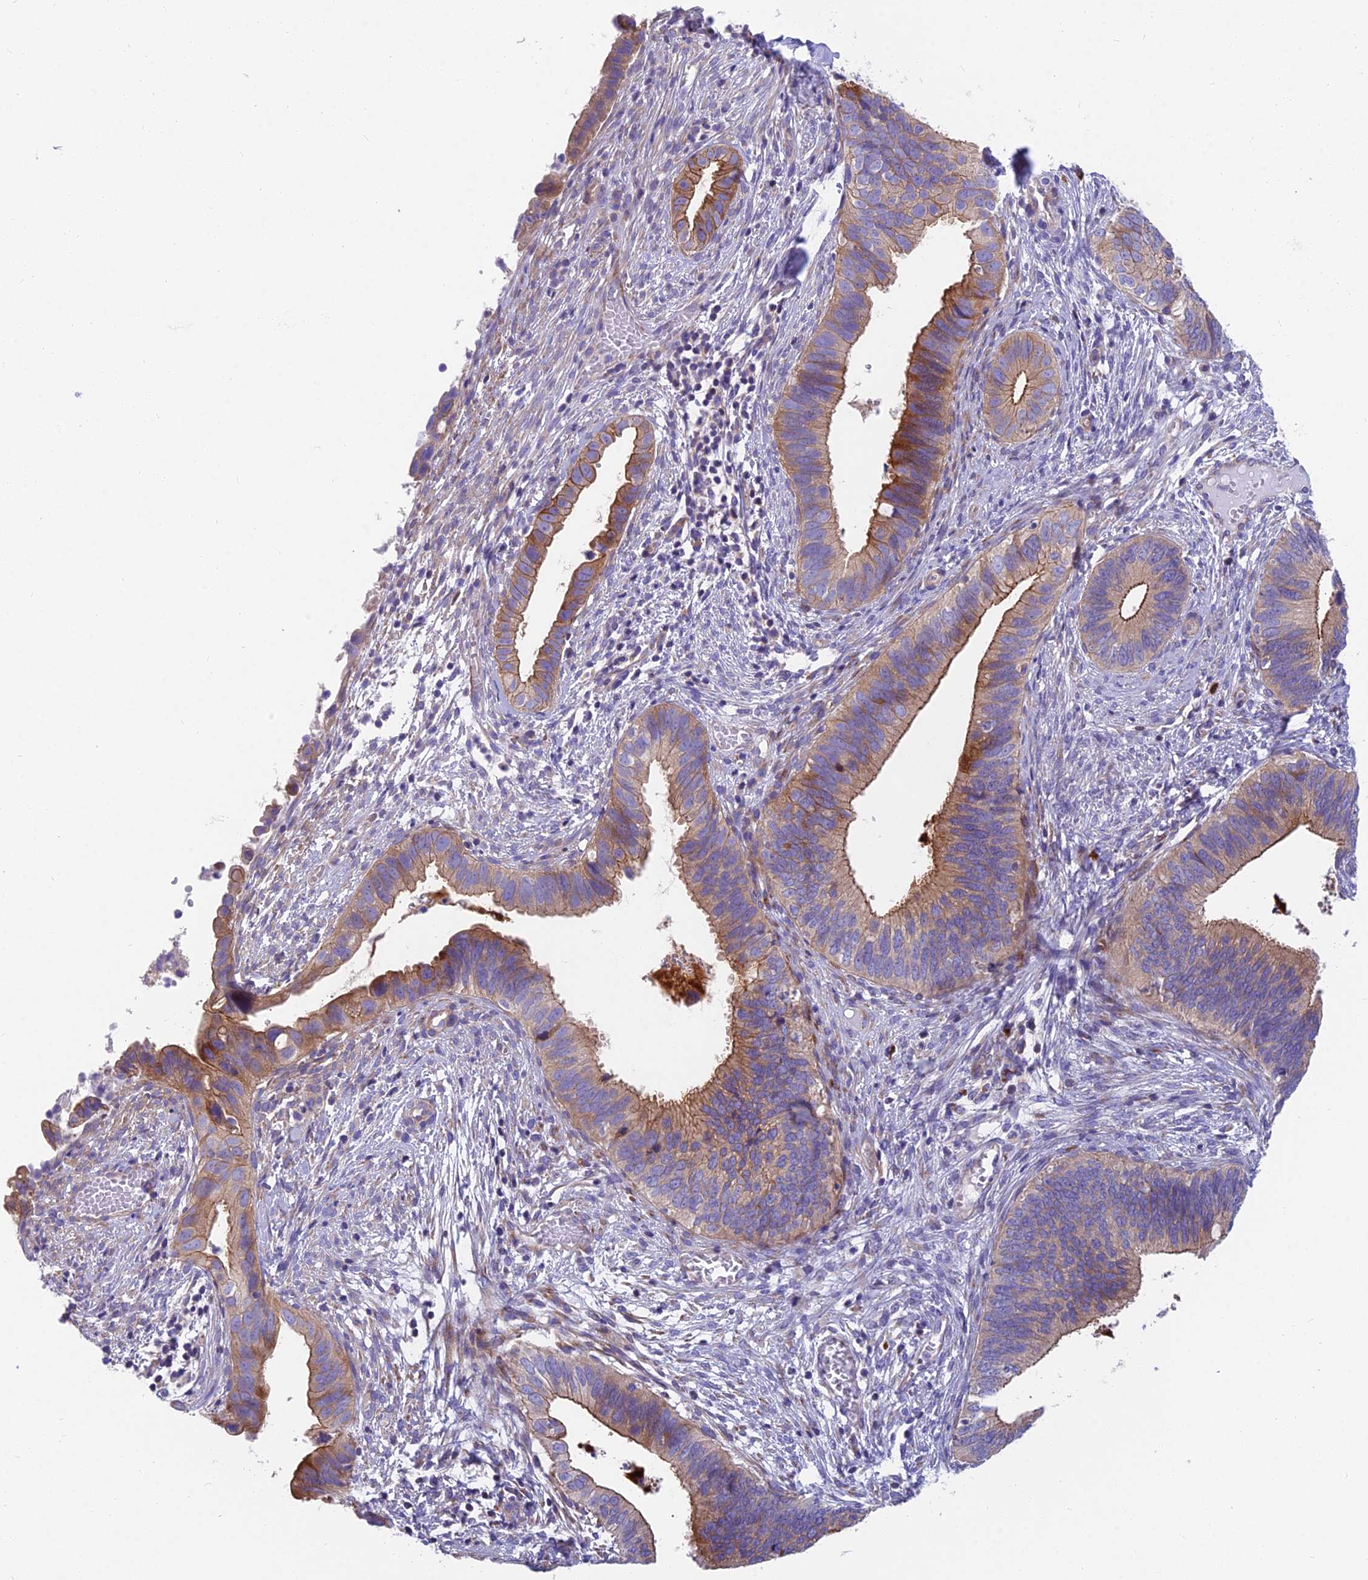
{"staining": {"intensity": "strong", "quantity": ">75%", "location": "cytoplasmic/membranous"}, "tissue": "cervical cancer", "cell_type": "Tumor cells", "image_type": "cancer", "snomed": [{"axis": "morphology", "description": "Adenocarcinoma, NOS"}, {"axis": "topography", "description": "Cervix"}], "caption": "There is high levels of strong cytoplasmic/membranous positivity in tumor cells of cervical cancer (adenocarcinoma), as demonstrated by immunohistochemical staining (brown color).", "gene": "MVB12A", "patient": {"sex": "female", "age": 42}}